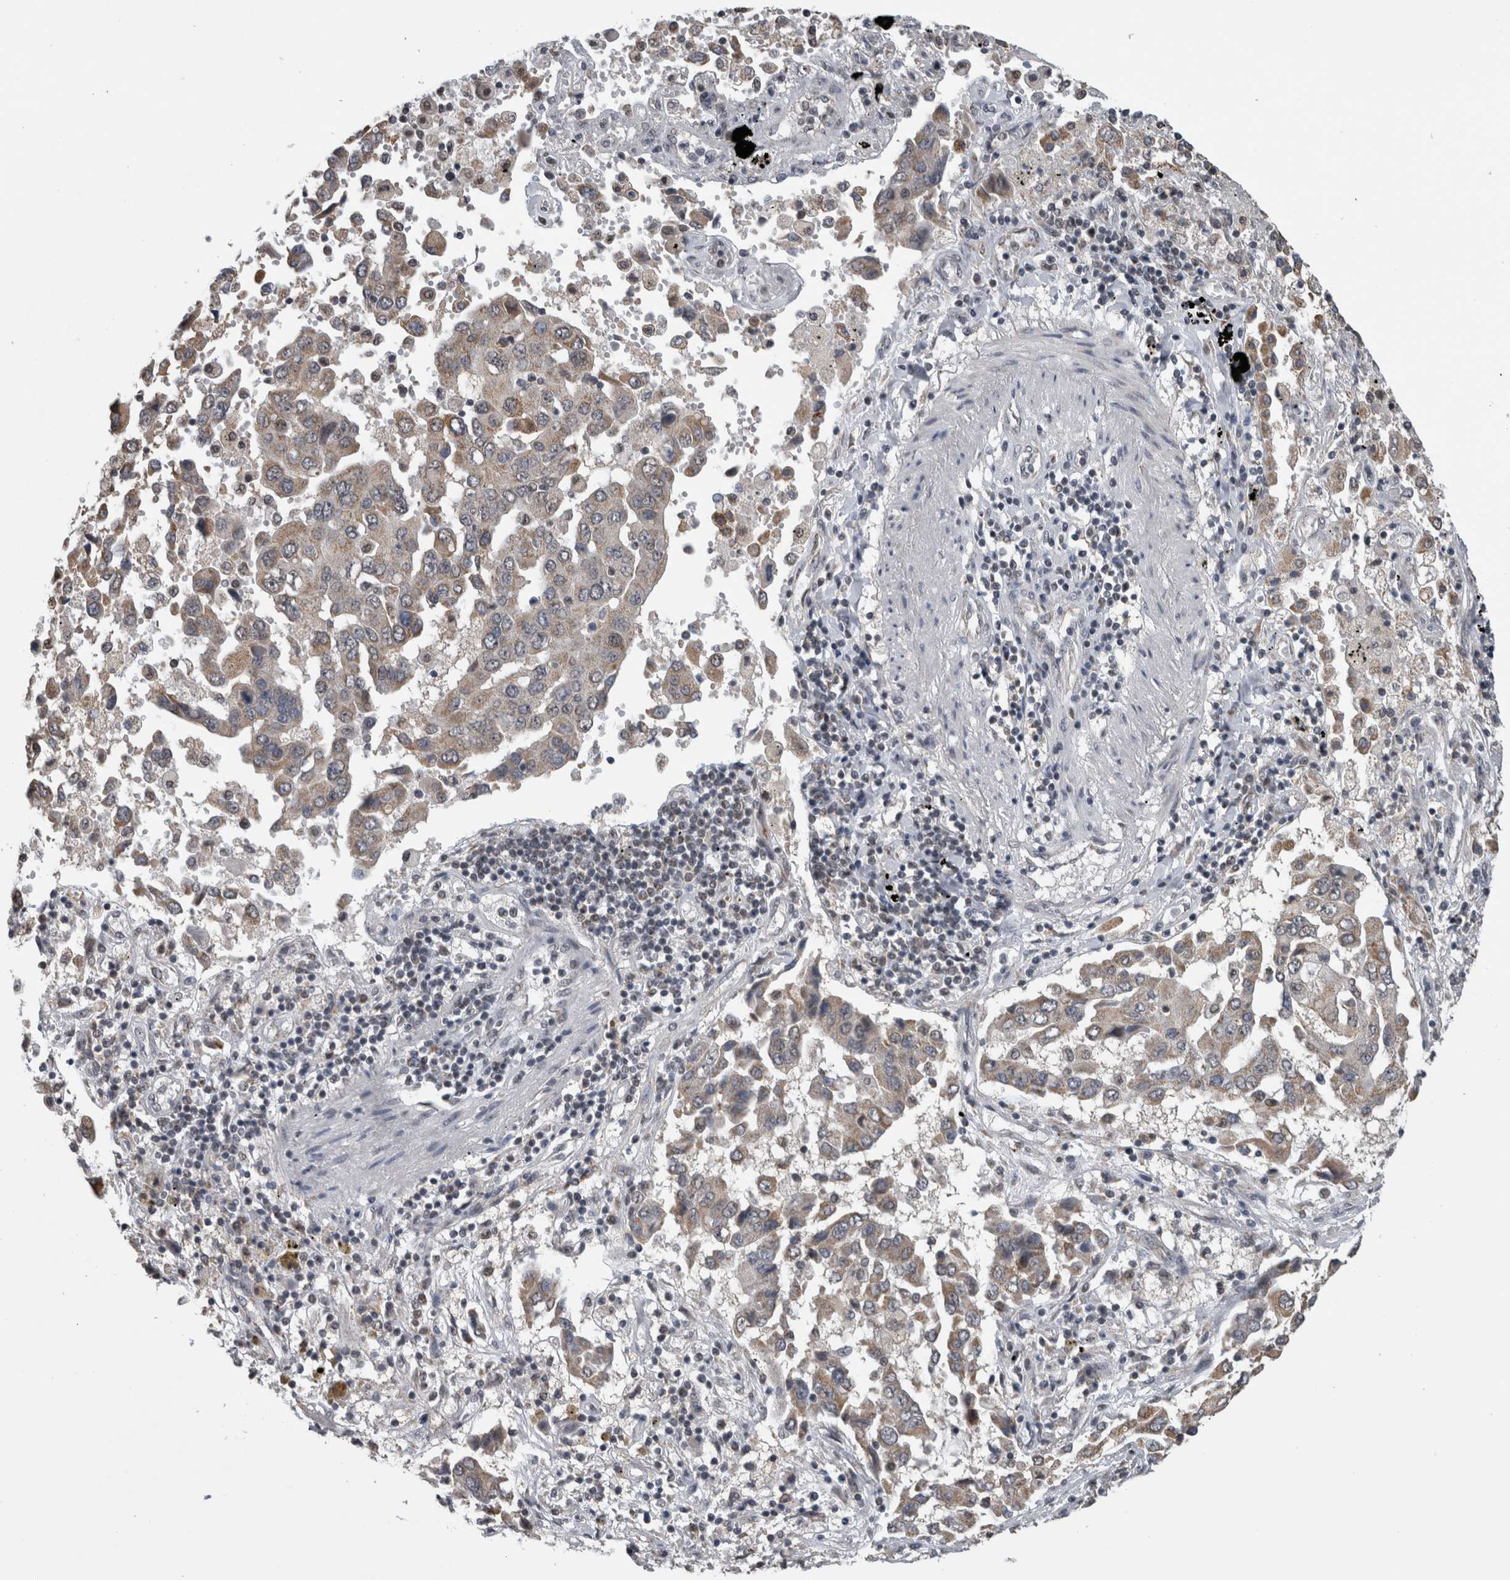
{"staining": {"intensity": "weak", "quantity": ">75%", "location": "cytoplasmic/membranous"}, "tissue": "lung cancer", "cell_type": "Tumor cells", "image_type": "cancer", "snomed": [{"axis": "morphology", "description": "Adenocarcinoma, NOS"}, {"axis": "topography", "description": "Lung"}], "caption": "Lung adenocarcinoma was stained to show a protein in brown. There is low levels of weak cytoplasmic/membranous positivity in about >75% of tumor cells.", "gene": "OR2K2", "patient": {"sex": "female", "age": 65}}